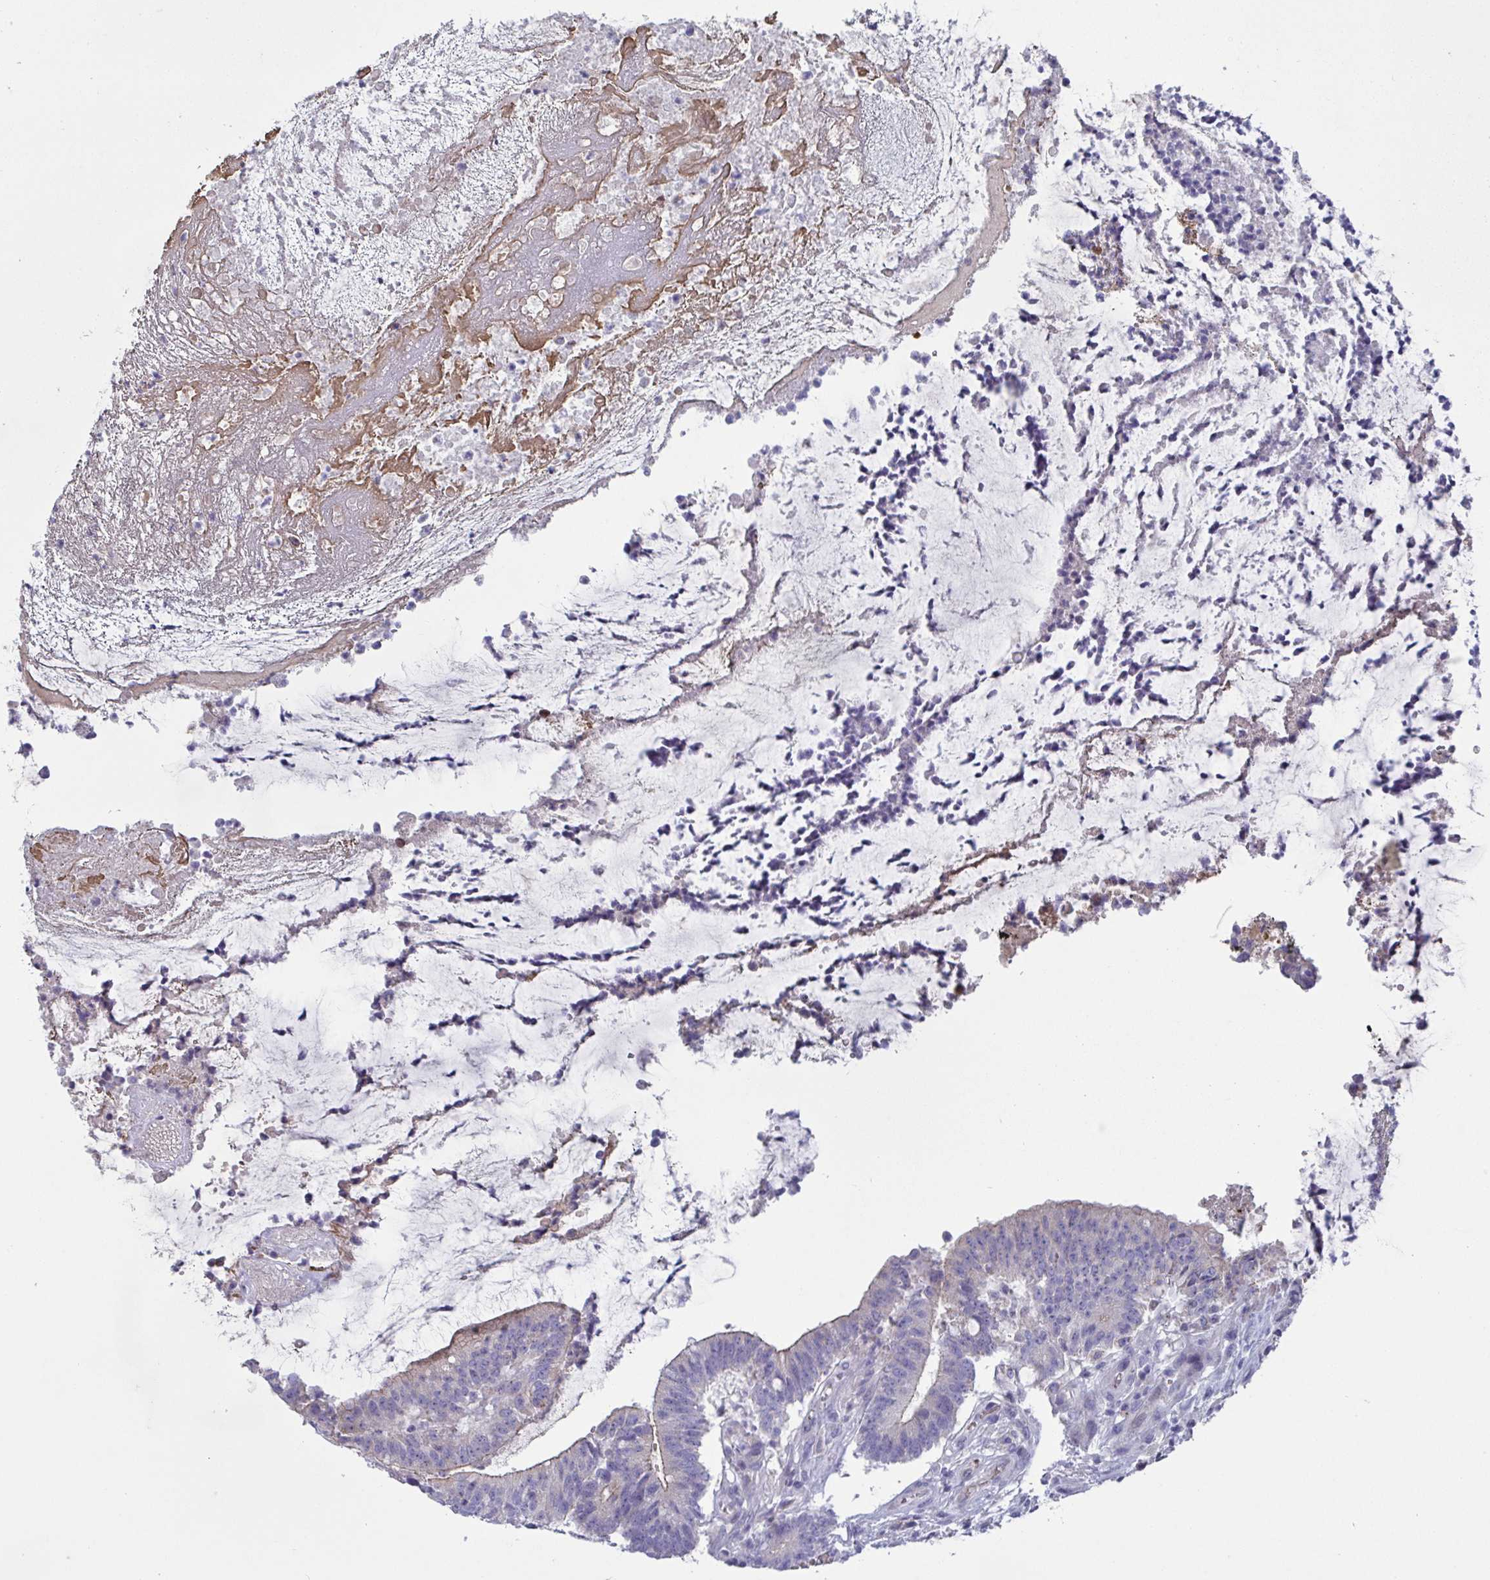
{"staining": {"intensity": "weak", "quantity": "<25%", "location": "cytoplasmic/membranous"}, "tissue": "colorectal cancer", "cell_type": "Tumor cells", "image_type": "cancer", "snomed": [{"axis": "morphology", "description": "Adenocarcinoma, NOS"}, {"axis": "topography", "description": "Colon"}], "caption": "A histopathology image of human colorectal cancer (adenocarcinoma) is negative for staining in tumor cells. Brightfield microscopy of immunohistochemistry stained with DAB (brown) and hematoxylin (blue), captured at high magnification.", "gene": "TAS2R38", "patient": {"sex": "female", "age": 43}}